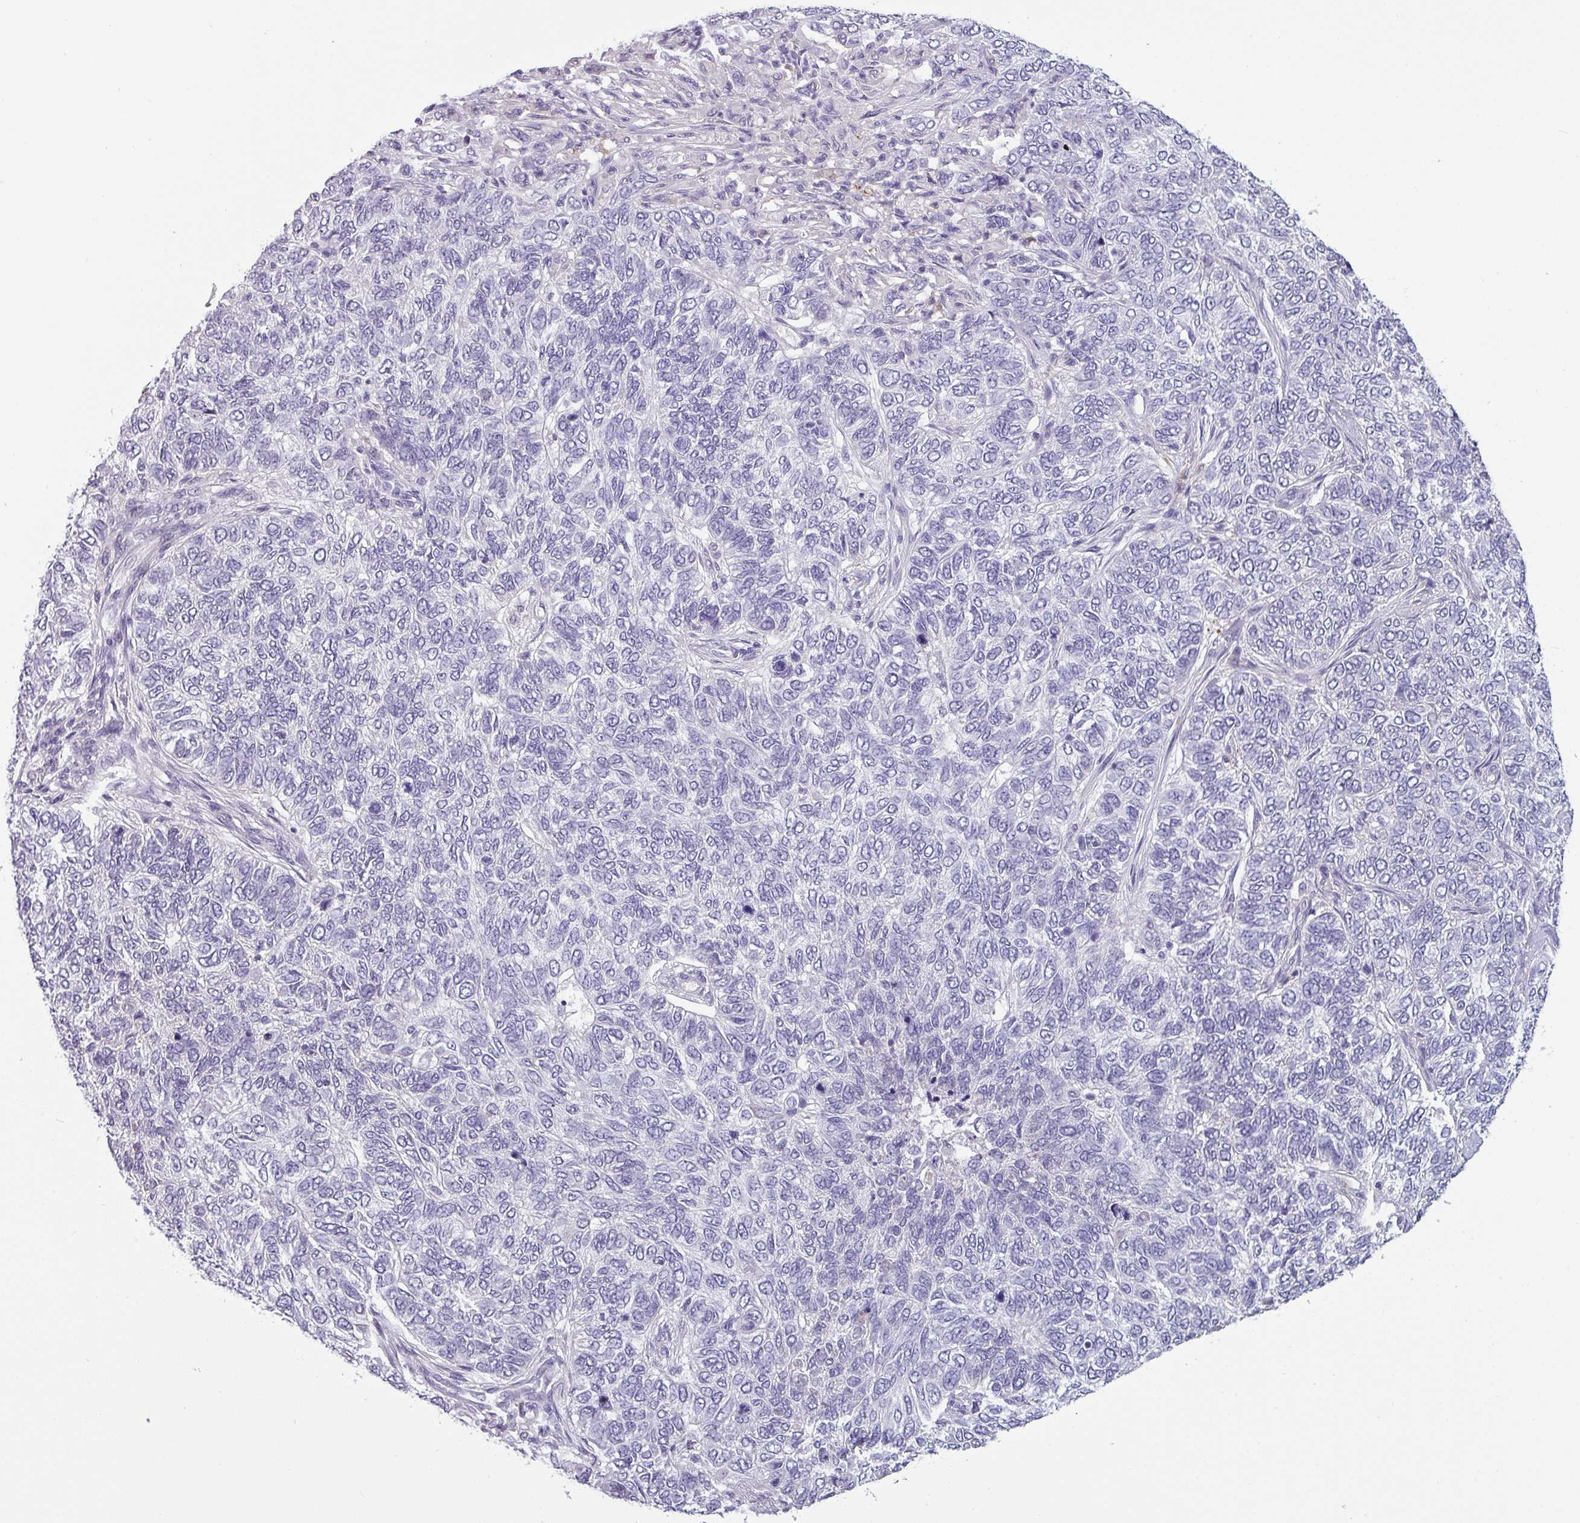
{"staining": {"intensity": "negative", "quantity": "none", "location": "none"}, "tissue": "skin cancer", "cell_type": "Tumor cells", "image_type": "cancer", "snomed": [{"axis": "morphology", "description": "Basal cell carcinoma"}, {"axis": "topography", "description": "Skin"}], "caption": "Immunohistochemistry (IHC) of human skin basal cell carcinoma demonstrates no positivity in tumor cells.", "gene": "SLC26A9", "patient": {"sex": "female", "age": 65}}